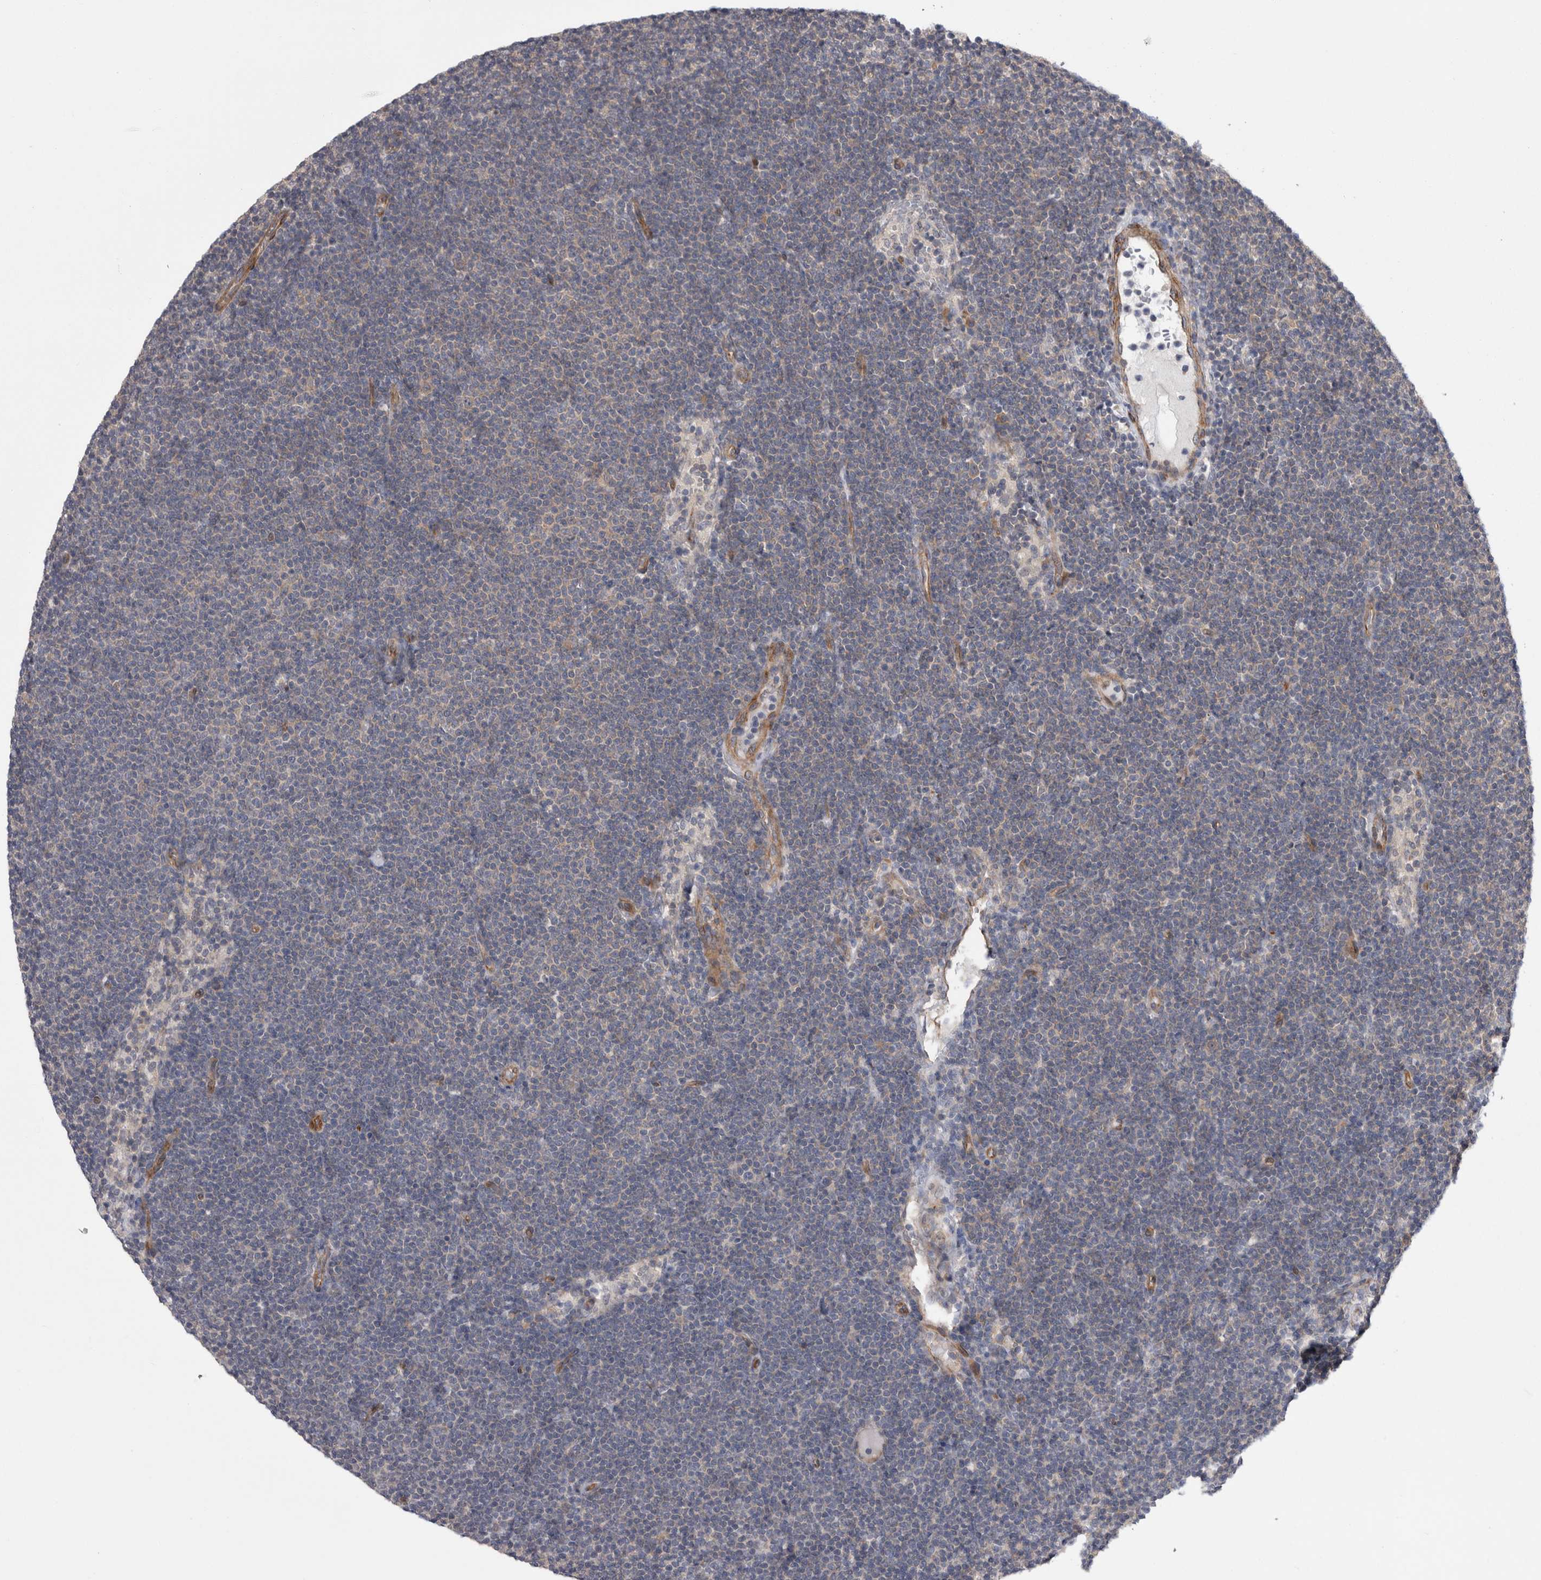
{"staining": {"intensity": "negative", "quantity": "none", "location": "none"}, "tissue": "lymphoma", "cell_type": "Tumor cells", "image_type": "cancer", "snomed": [{"axis": "morphology", "description": "Malignant lymphoma, non-Hodgkin's type, Low grade"}, {"axis": "topography", "description": "Lymph node"}], "caption": "This image is of low-grade malignant lymphoma, non-Hodgkin's type stained with immunohistochemistry to label a protein in brown with the nuclei are counter-stained blue. There is no positivity in tumor cells.", "gene": "DDX6", "patient": {"sex": "female", "age": 53}}